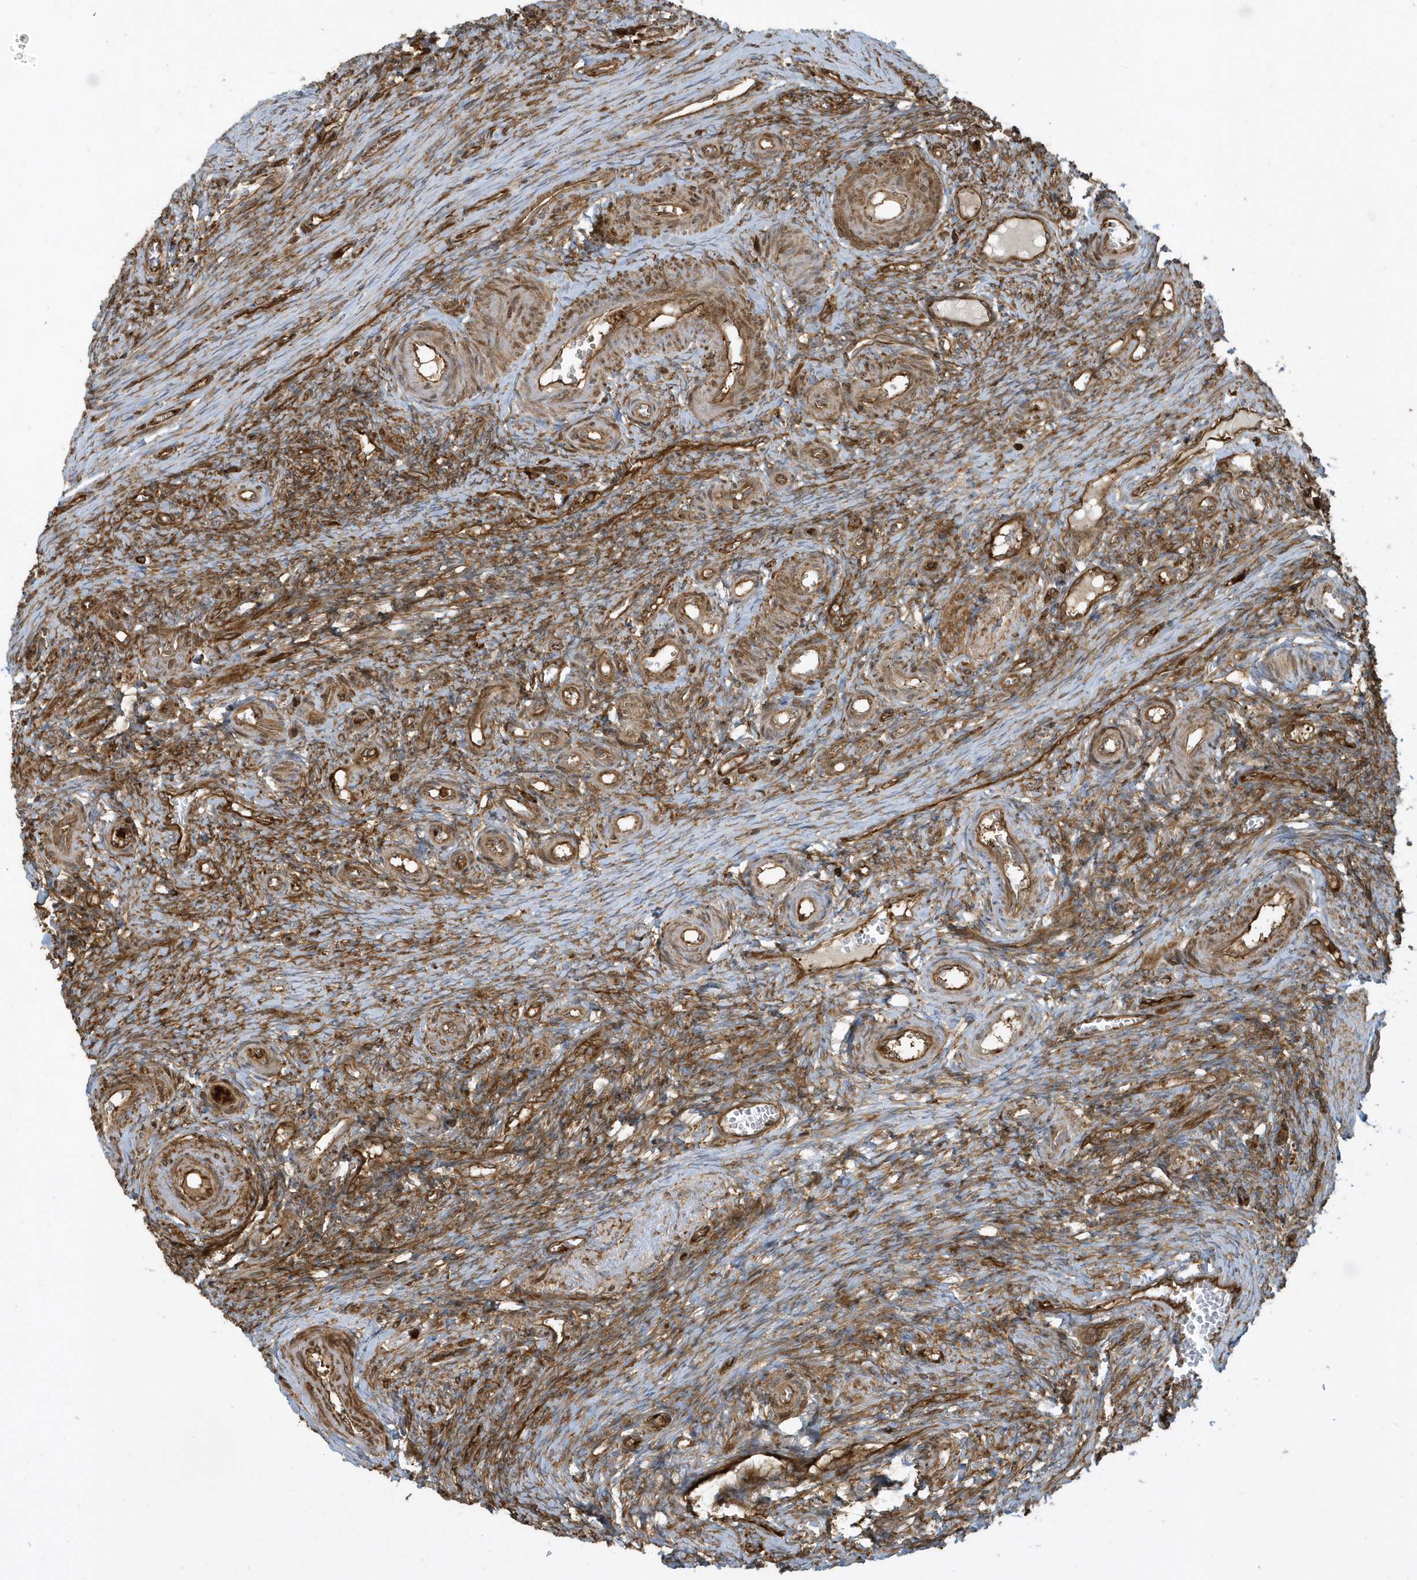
{"staining": {"intensity": "moderate", "quantity": "25%-75%", "location": "cytoplasmic/membranous"}, "tissue": "ovary", "cell_type": "Ovarian stroma cells", "image_type": "normal", "snomed": [{"axis": "morphology", "description": "Adenocarcinoma, NOS"}, {"axis": "topography", "description": "Endometrium"}], "caption": "This micrograph displays IHC staining of normal ovary, with medium moderate cytoplasmic/membranous positivity in about 25%-75% of ovarian stroma cells.", "gene": "CLCN6", "patient": {"sex": "female", "age": 32}}